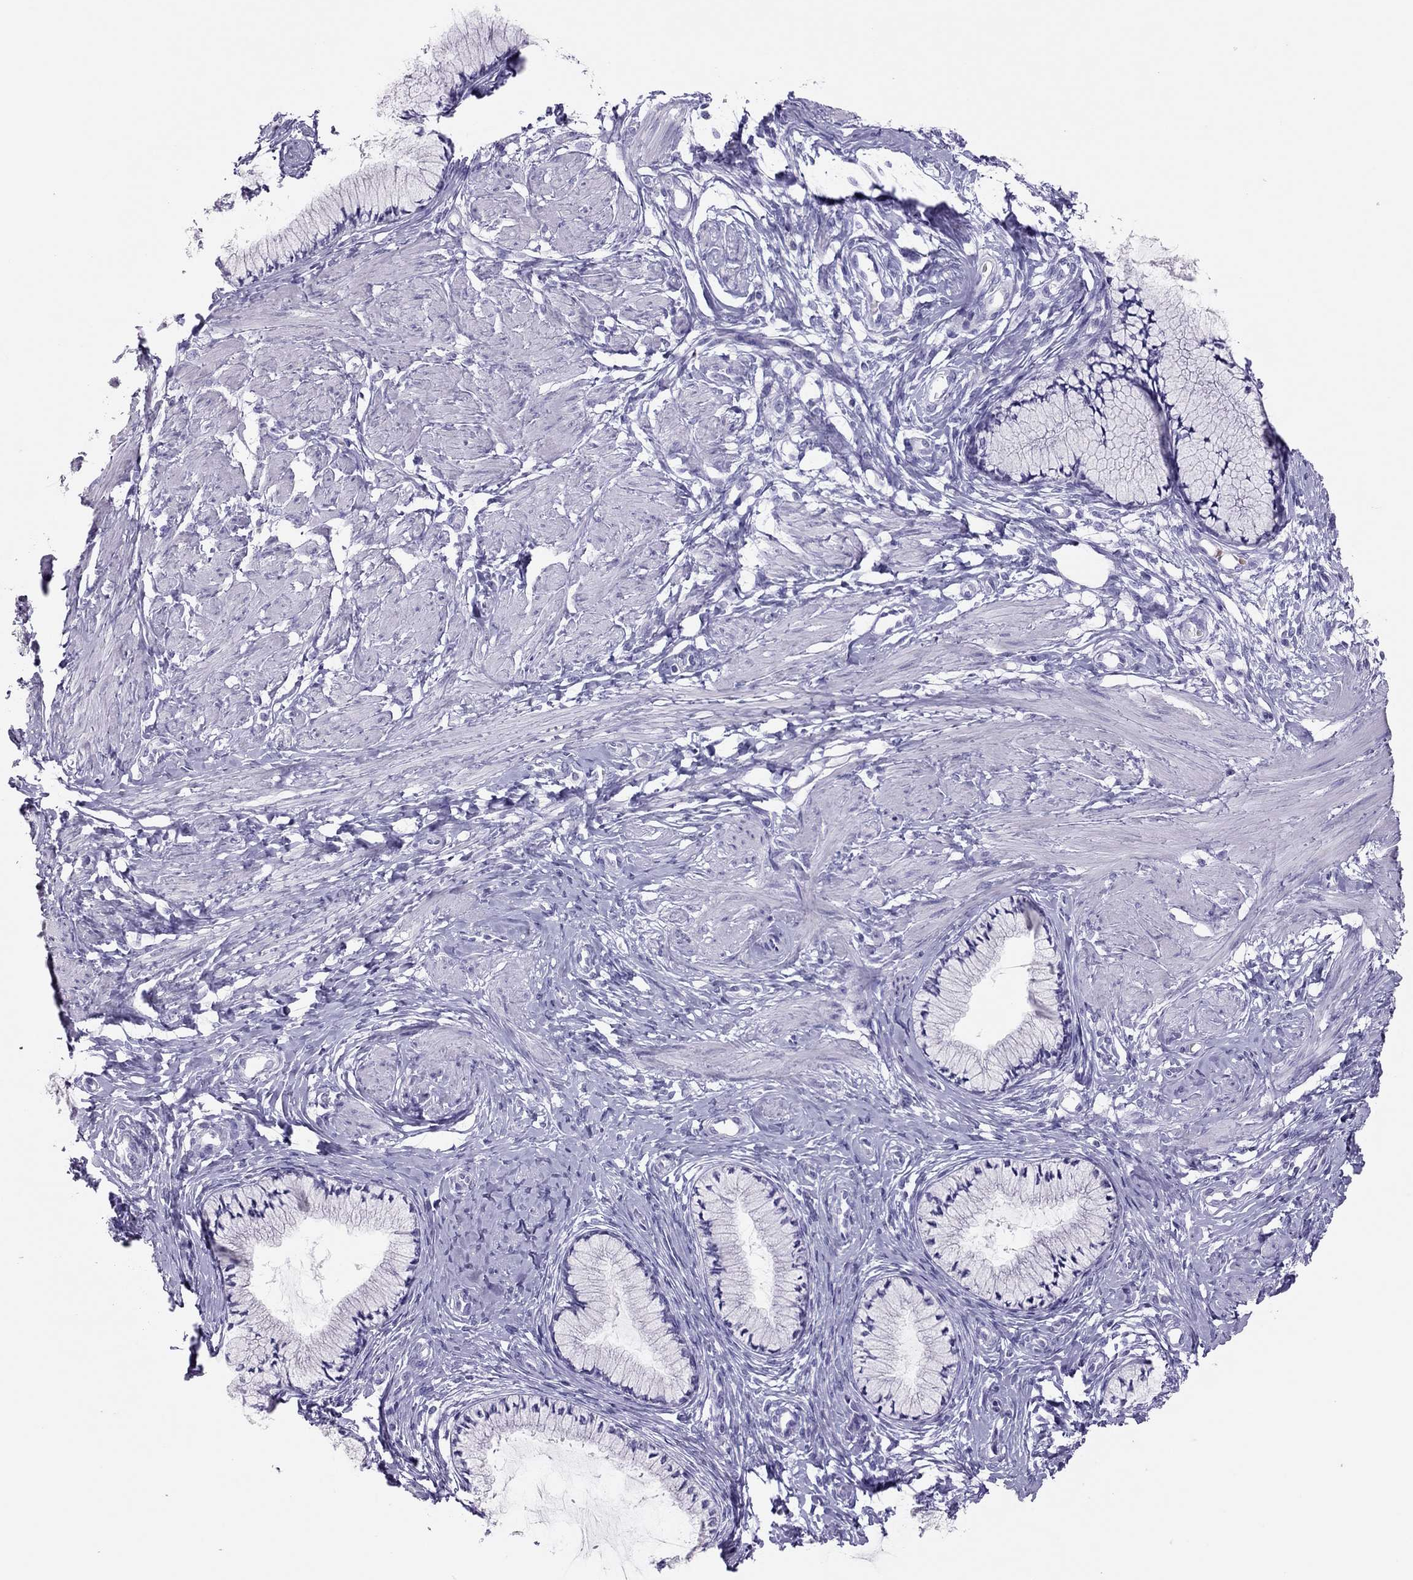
{"staining": {"intensity": "negative", "quantity": "none", "location": "none"}, "tissue": "cervix", "cell_type": "Glandular cells", "image_type": "normal", "snomed": [{"axis": "morphology", "description": "Normal tissue, NOS"}, {"axis": "topography", "description": "Cervix"}], "caption": "IHC micrograph of unremarkable cervix stained for a protein (brown), which exhibits no positivity in glandular cells.", "gene": "TSHB", "patient": {"sex": "female", "age": 37}}